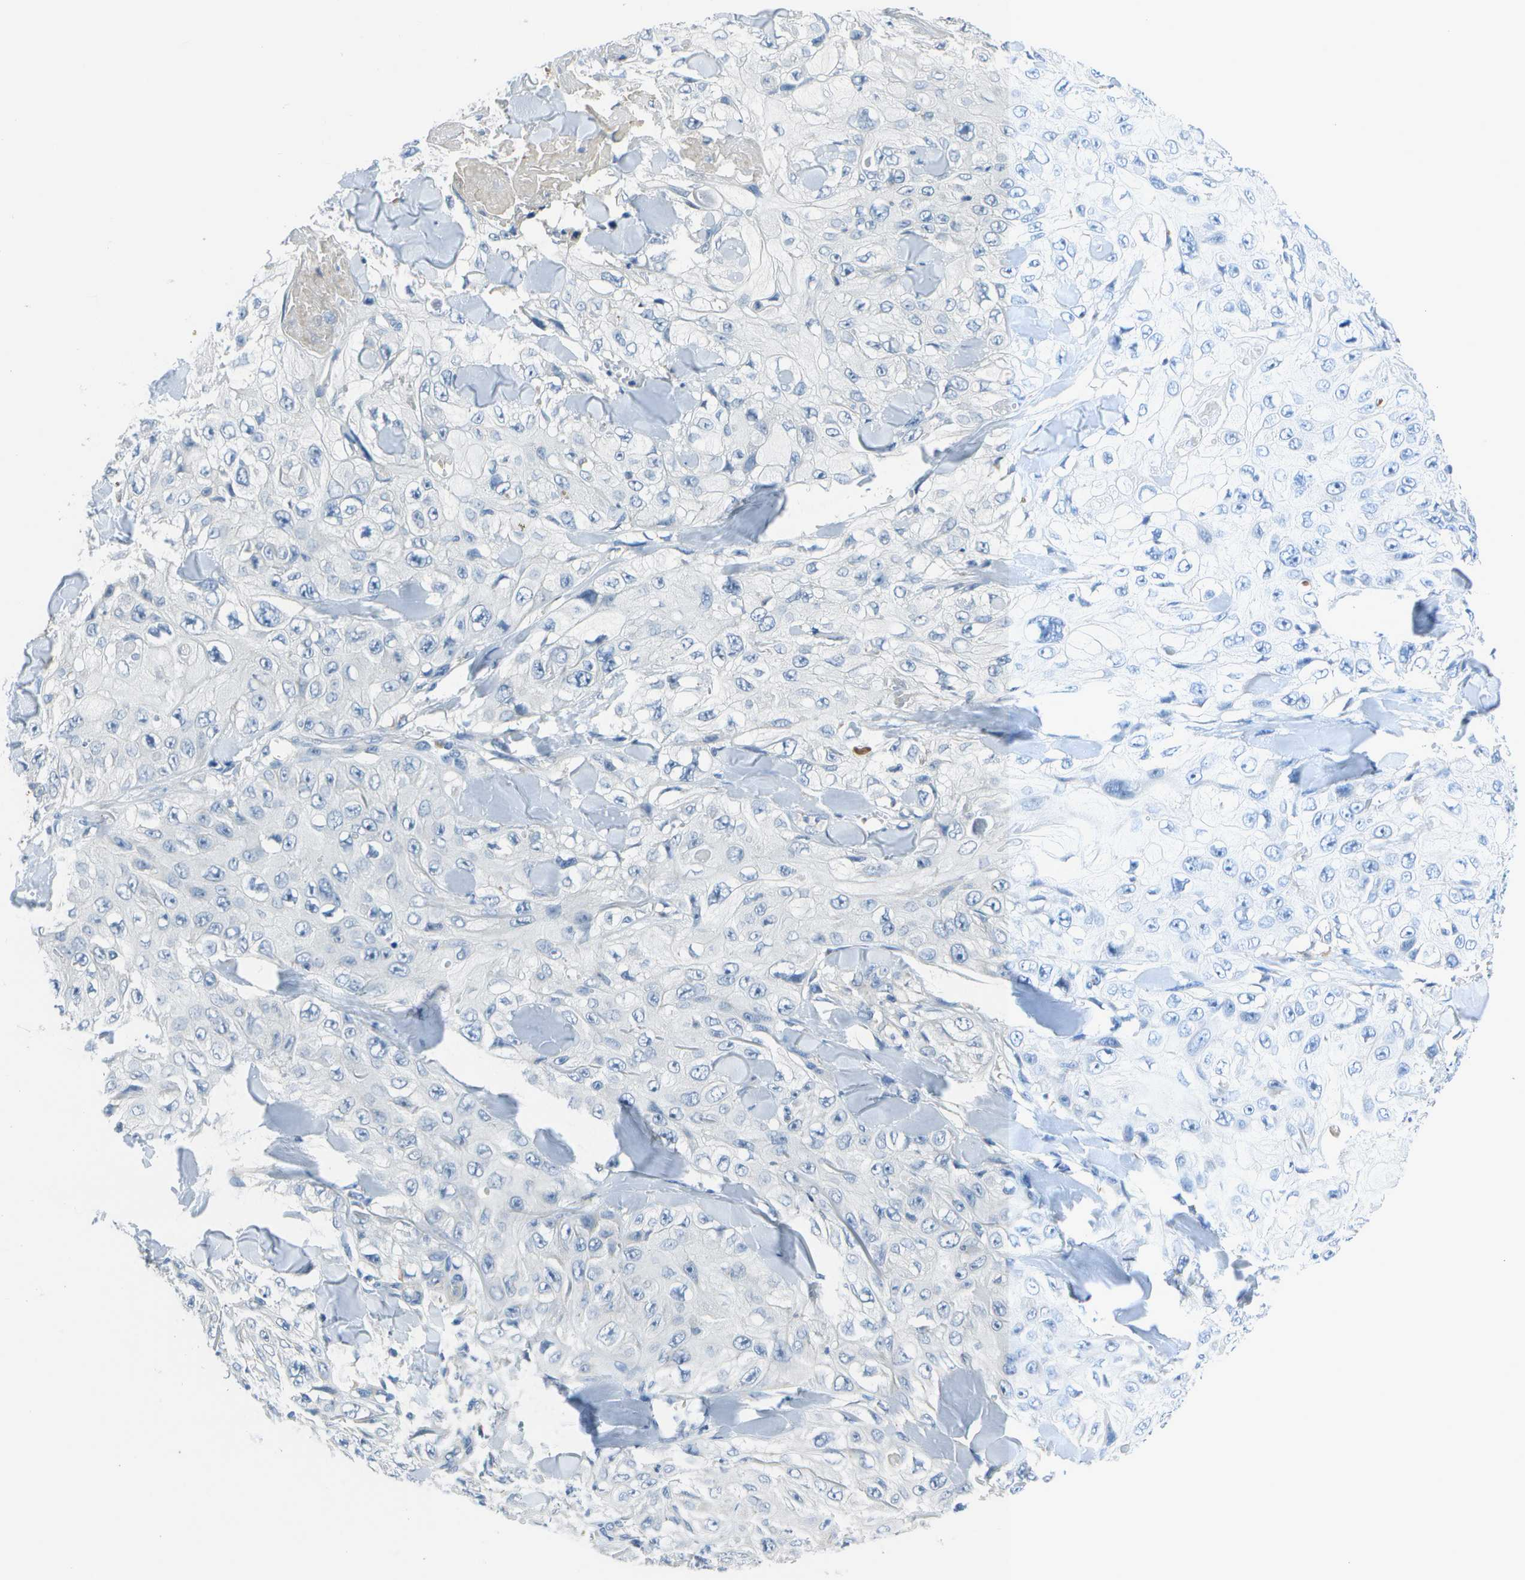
{"staining": {"intensity": "negative", "quantity": "none", "location": "none"}, "tissue": "skin cancer", "cell_type": "Tumor cells", "image_type": "cancer", "snomed": [{"axis": "morphology", "description": "Squamous cell carcinoma, NOS"}, {"axis": "topography", "description": "Skin"}], "caption": "Immunohistochemistry (IHC) of human squamous cell carcinoma (skin) displays no staining in tumor cells.", "gene": "DCT", "patient": {"sex": "male", "age": 86}}